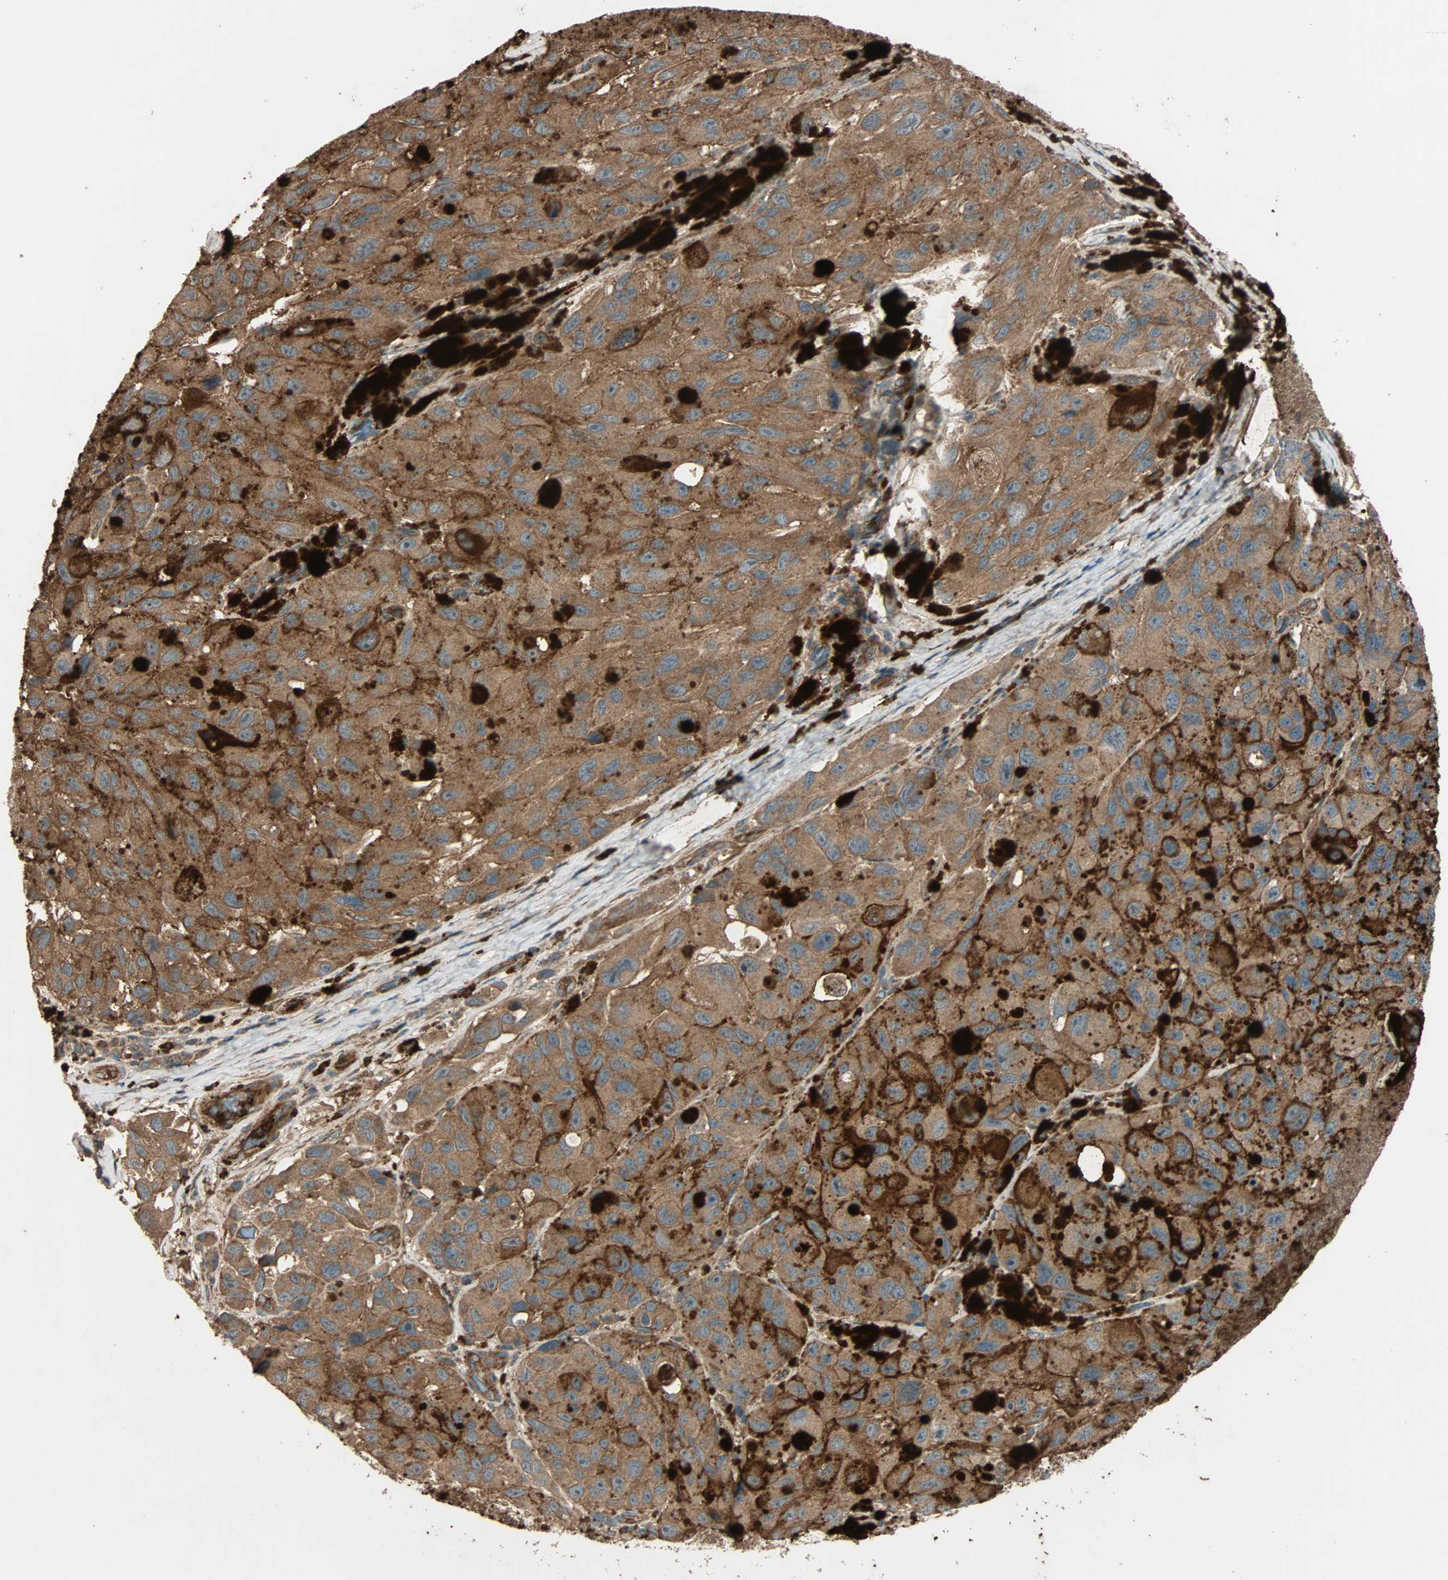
{"staining": {"intensity": "moderate", "quantity": ">75%", "location": "cytoplasmic/membranous"}, "tissue": "melanoma", "cell_type": "Tumor cells", "image_type": "cancer", "snomed": [{"axis": "morphology", "description": "Malignant melanoma, NOS"}, {"axis": "topography", "description": "Skin"}], "caption": "Moderate cytoplasmic/membranous staining for a protein is appreciated in approximately >75% of tumor cells of melanoma using immunohistochemistry (IHC).", "gene": "GCK", "patient": {"sex": "female", "age": 73}}